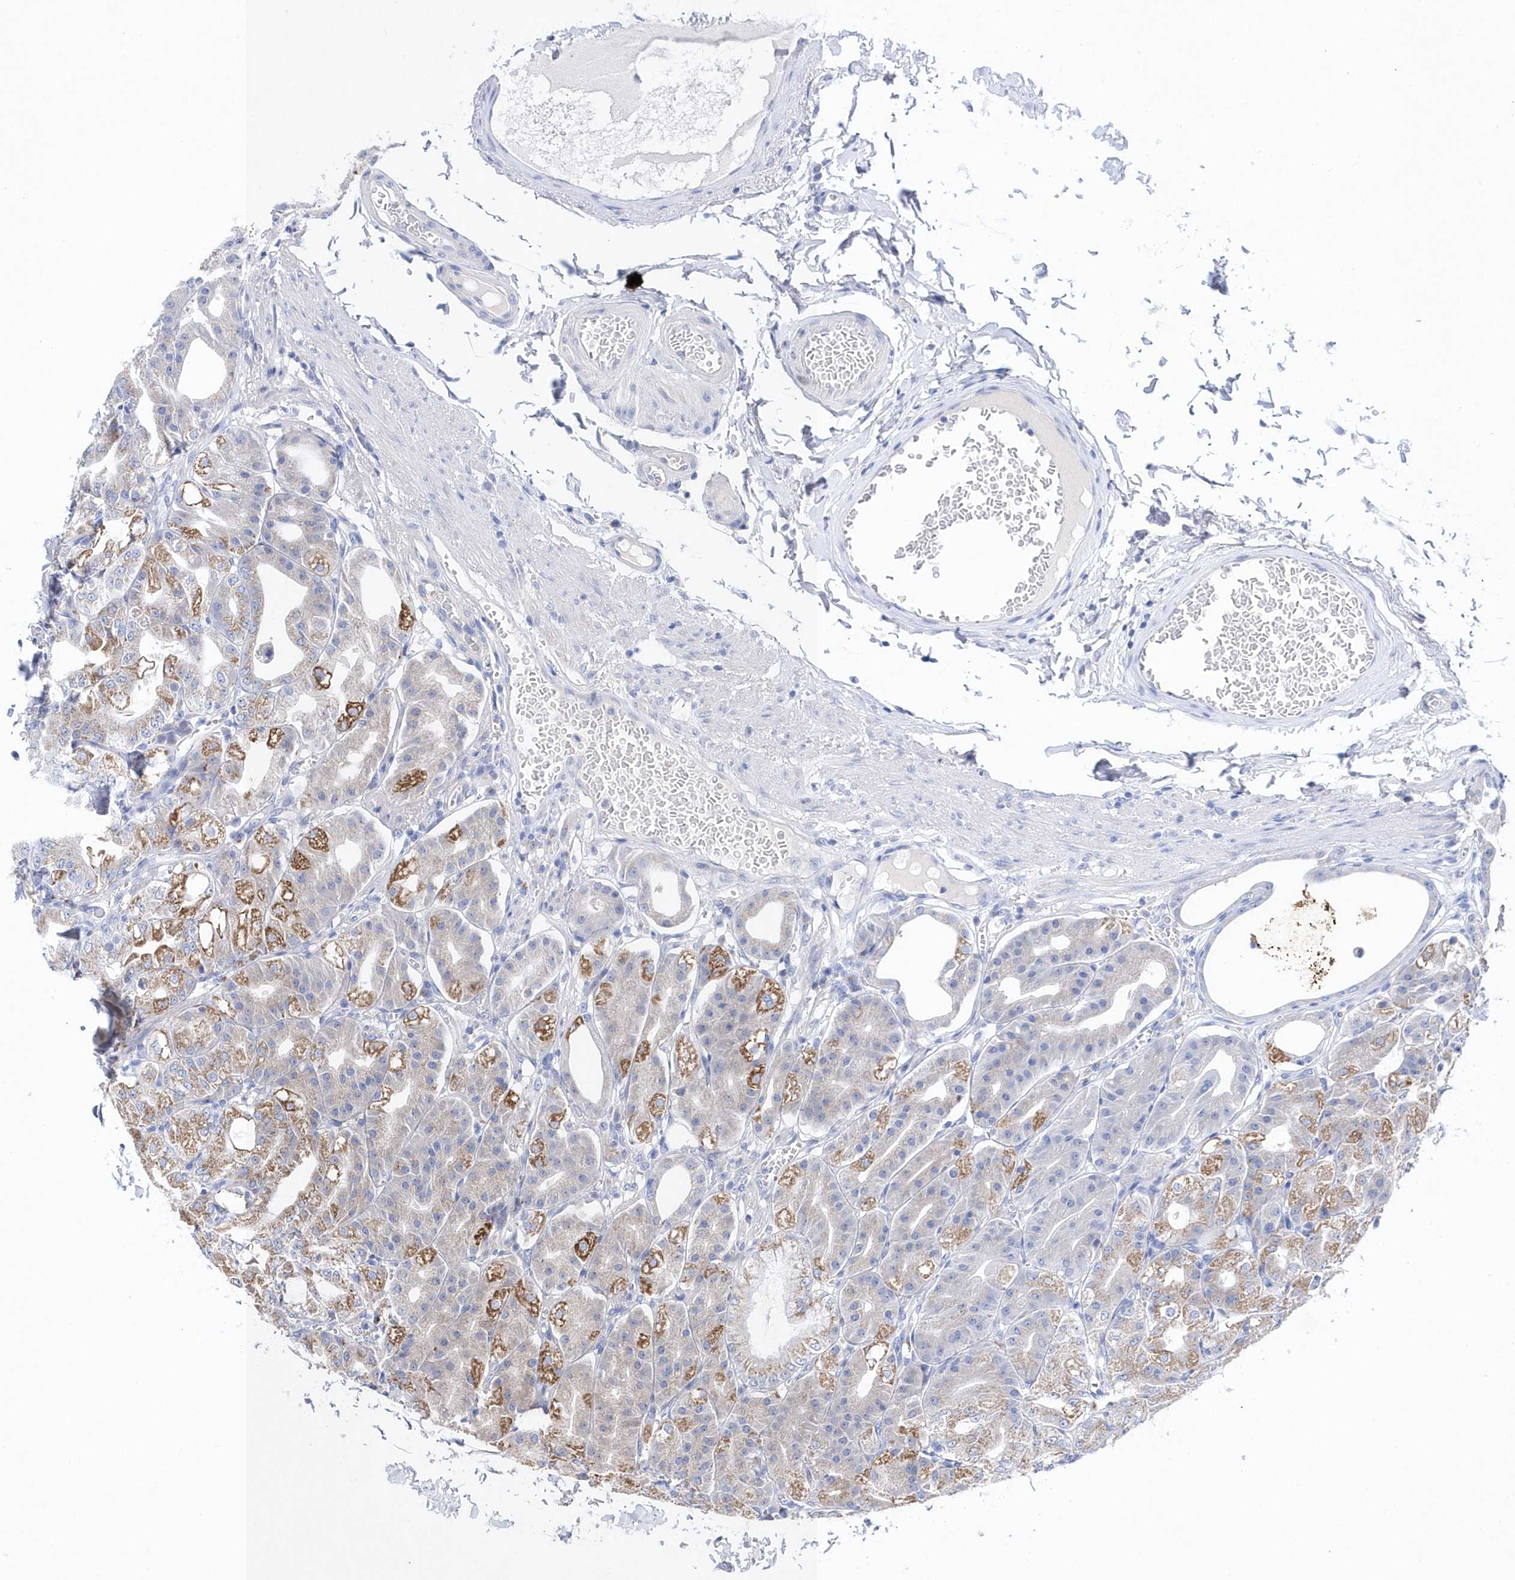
{"staining": {"intensity": "strong", "quantity": "25%-75%", "location": "cytoplasmic/membranous"}, "tissue": "stomach", "cell_type": "Glandular cells", "image_type": "normal", "snomed": [{"axis": "morphology", "description": "Normal tissue, NOS"}, {"axis": "topography", "description": "Stomach, lower"}], "caption": "Stomach was stained to show a protein in brown. There is high levels of strong cytoplasmic/membranous staining in approximately 25%-75% of glandular cells. The staining was performed using DAB to visualize the protein expression in brown, while the nuclei were stained in blue with hematoxylin (Magnification: 20x).", "gene": "METTL8", "patient": {"sex": "male", "age": 71}}